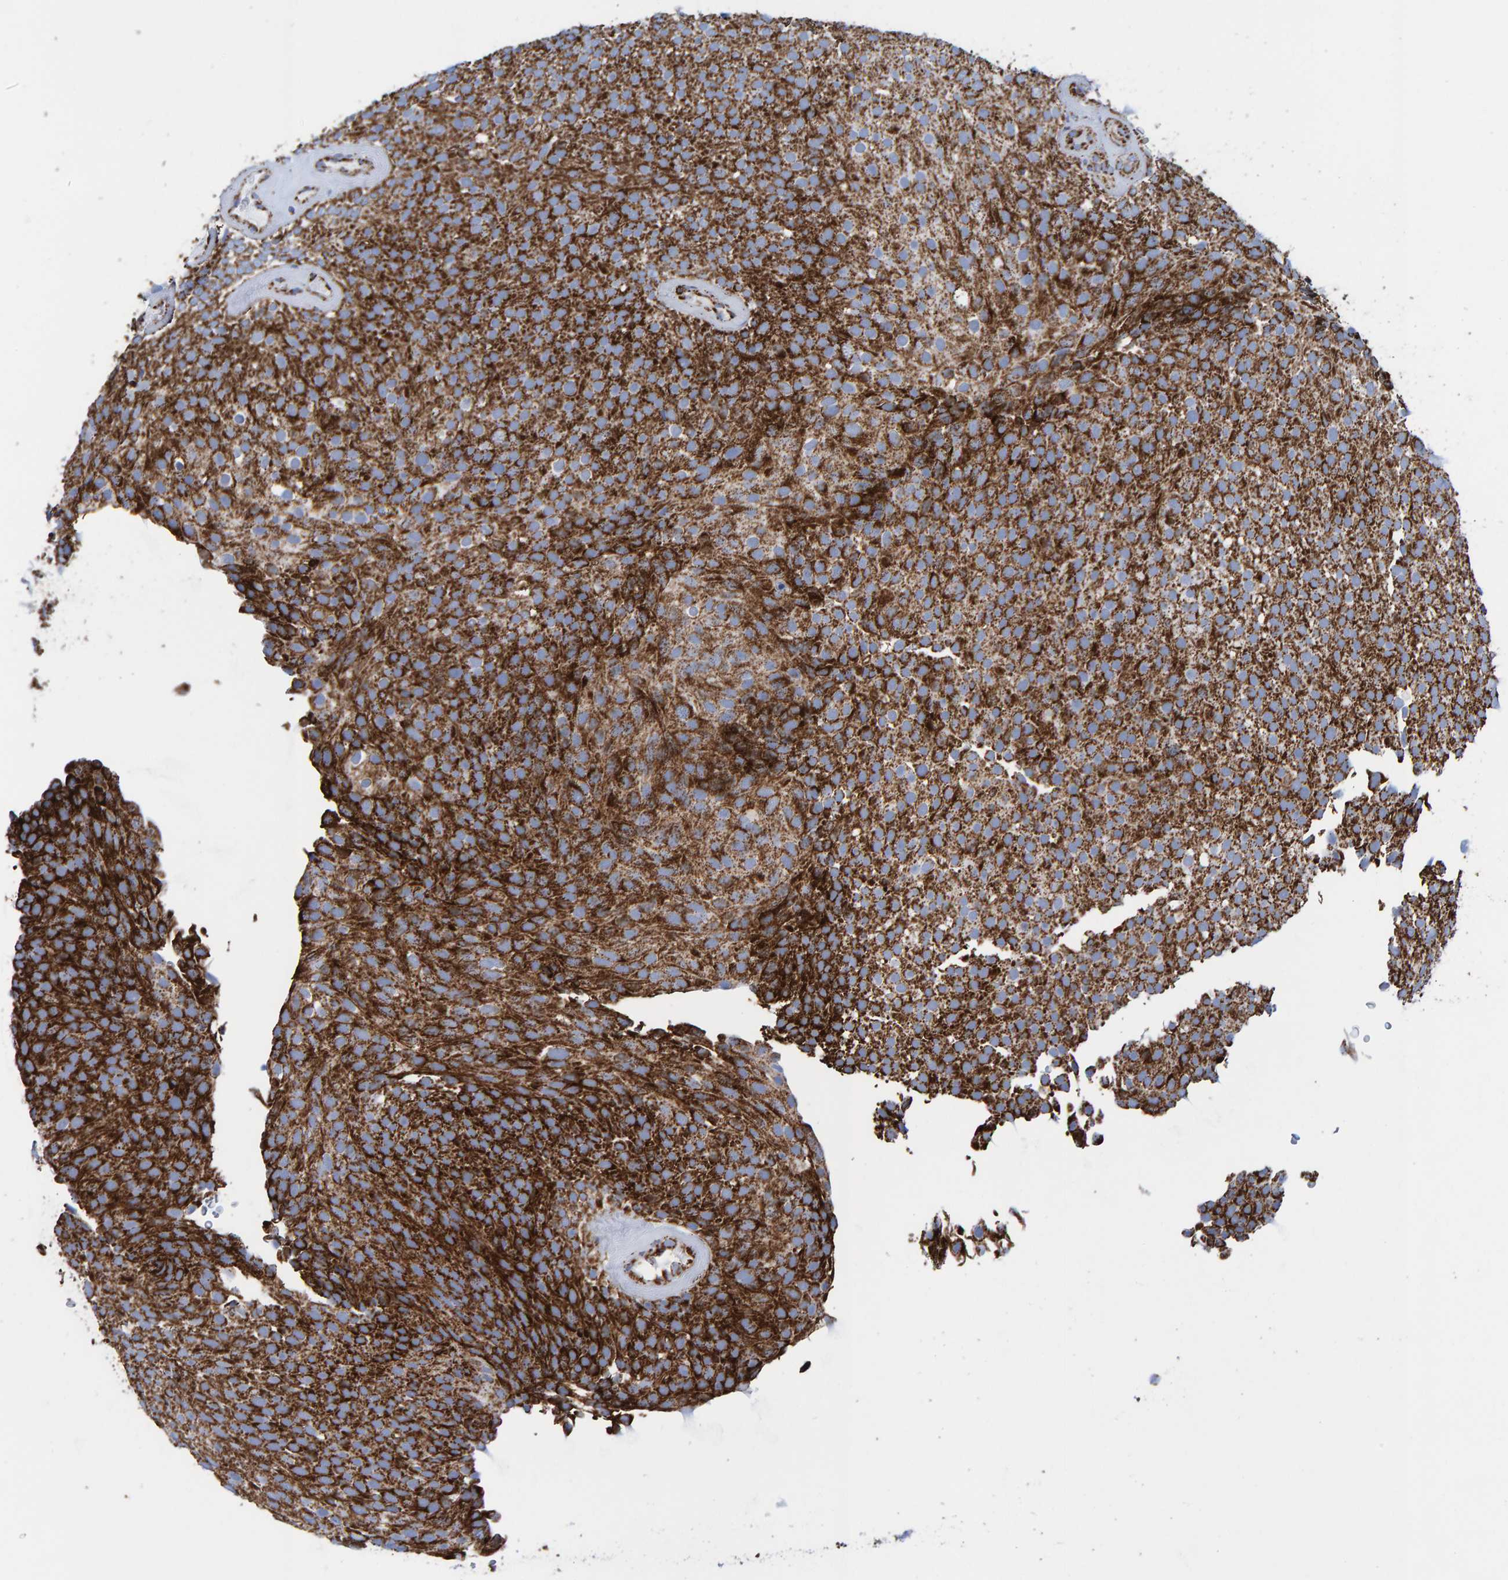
{"staining": {"intensity": "strong", "quantity": ">75%", "location": "cytoplasmic/membranous"}, "tissue": "urothelial cancer", "cell_type": "Tumor cells", "image_type": "cancer", "snomed": [{"axis": "morphology", "description": "Urothelial carcinoma, Low grade"}, {"axis": "topography", "description": "Urinary bladder"}], "caption": "DAB (3,3'-diaminobenzidine) immunohistochemical staining of urothelial cancer reveals strong cytoplasmic/membranous protein staining in approximately >75% of tumor cells.", "gene": "ENSG00000262660", "patient": {"sex": "male", "age": 78}}